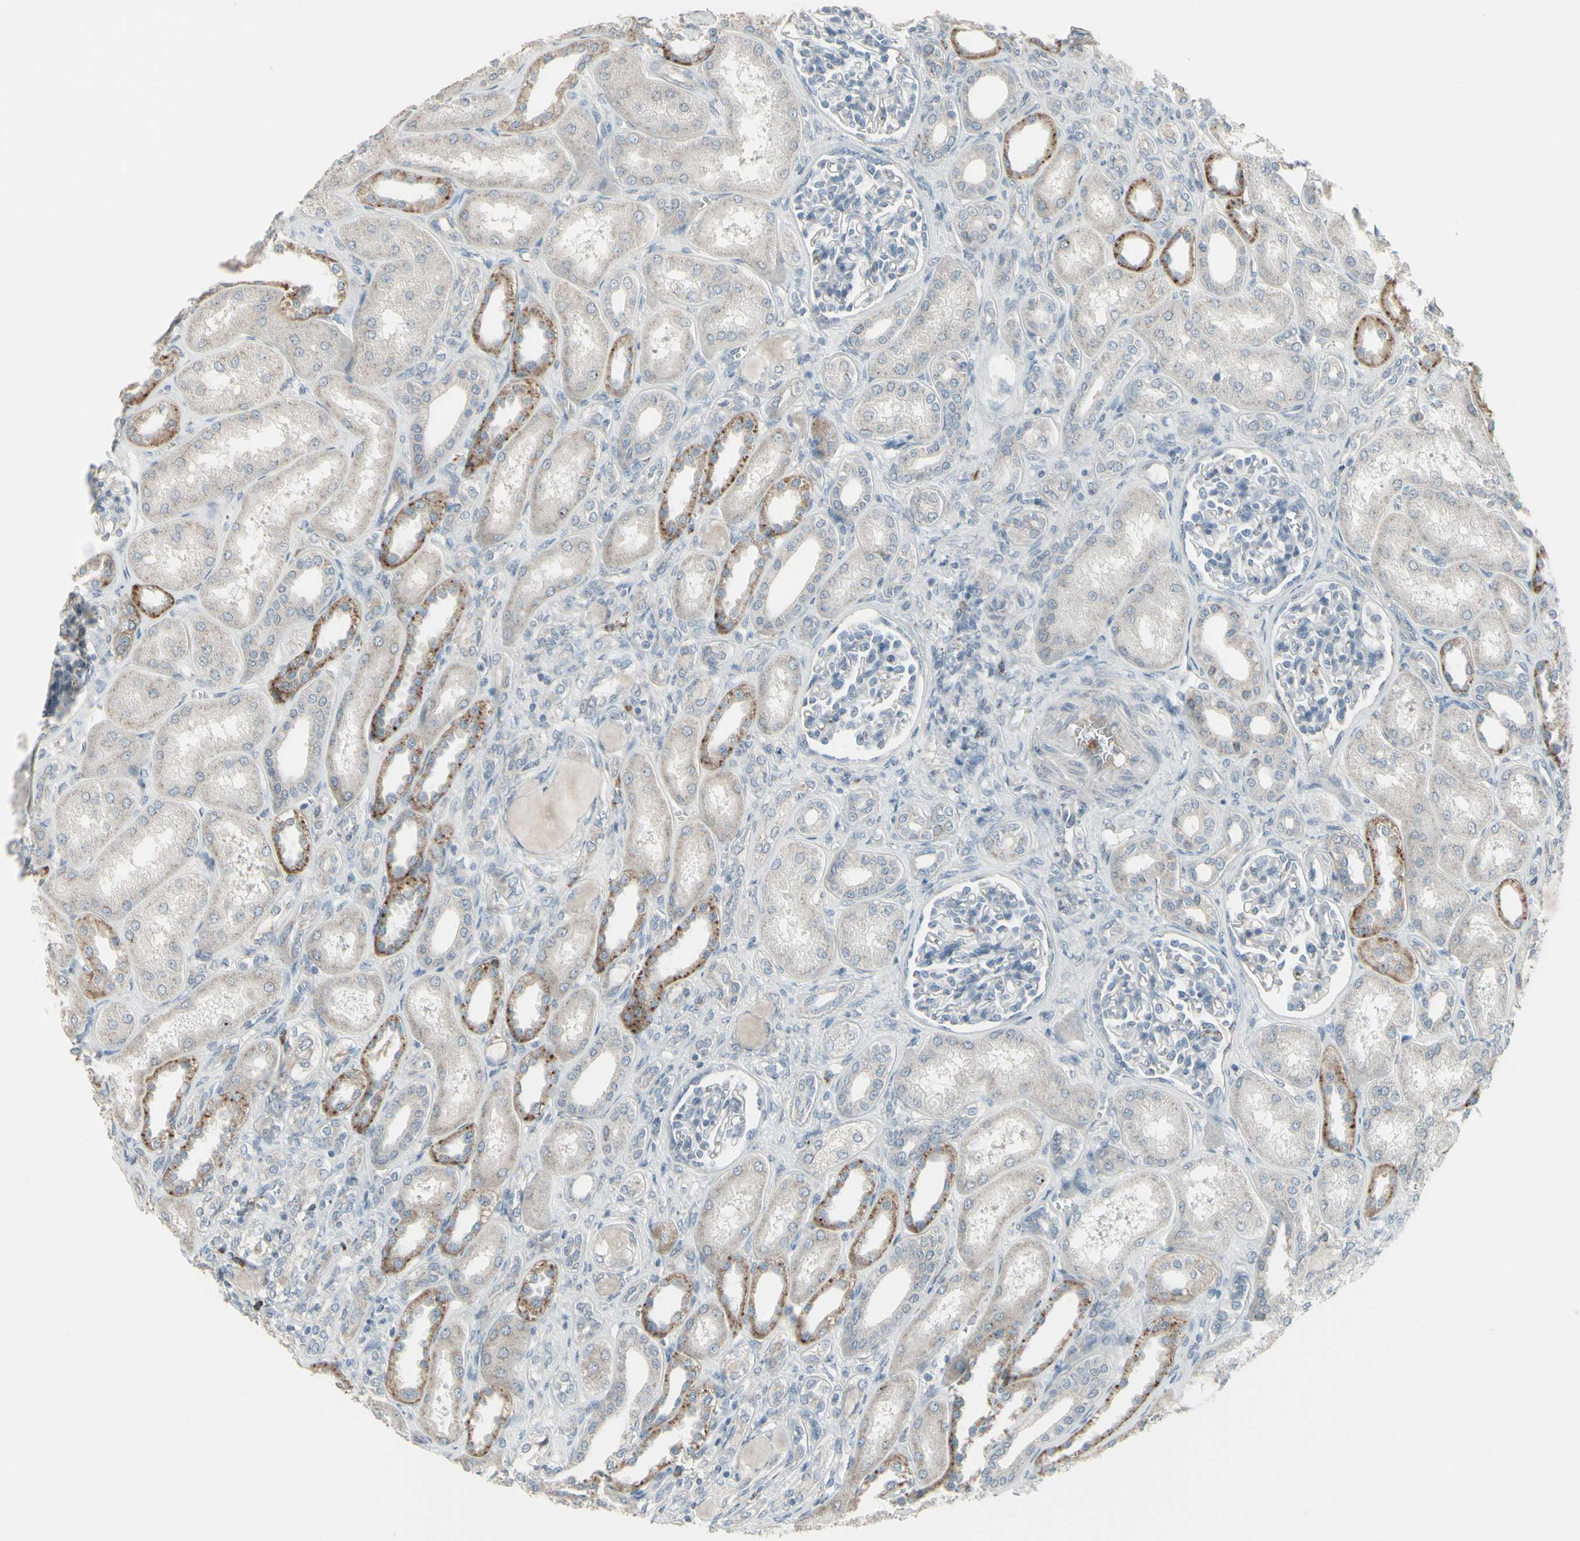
{"staining": {"intensity": "negative", "quantity": "none", "location": "none"}, "tissue": "kidney", "cell_type": "Cells in glomeruli", "image_type": "normal", "snomed": [{"axis": "morphology", "description": "Normal tissue, NOS"}, {"axis": "topography", "description": "Kidney"}], "caption": "Cells in glomeruli are negative for brown protein staining in normal kidney. (DAB IHC, high magnification).", "gene": "CD79B", "patient": {"sex": "male", "age": 7}}